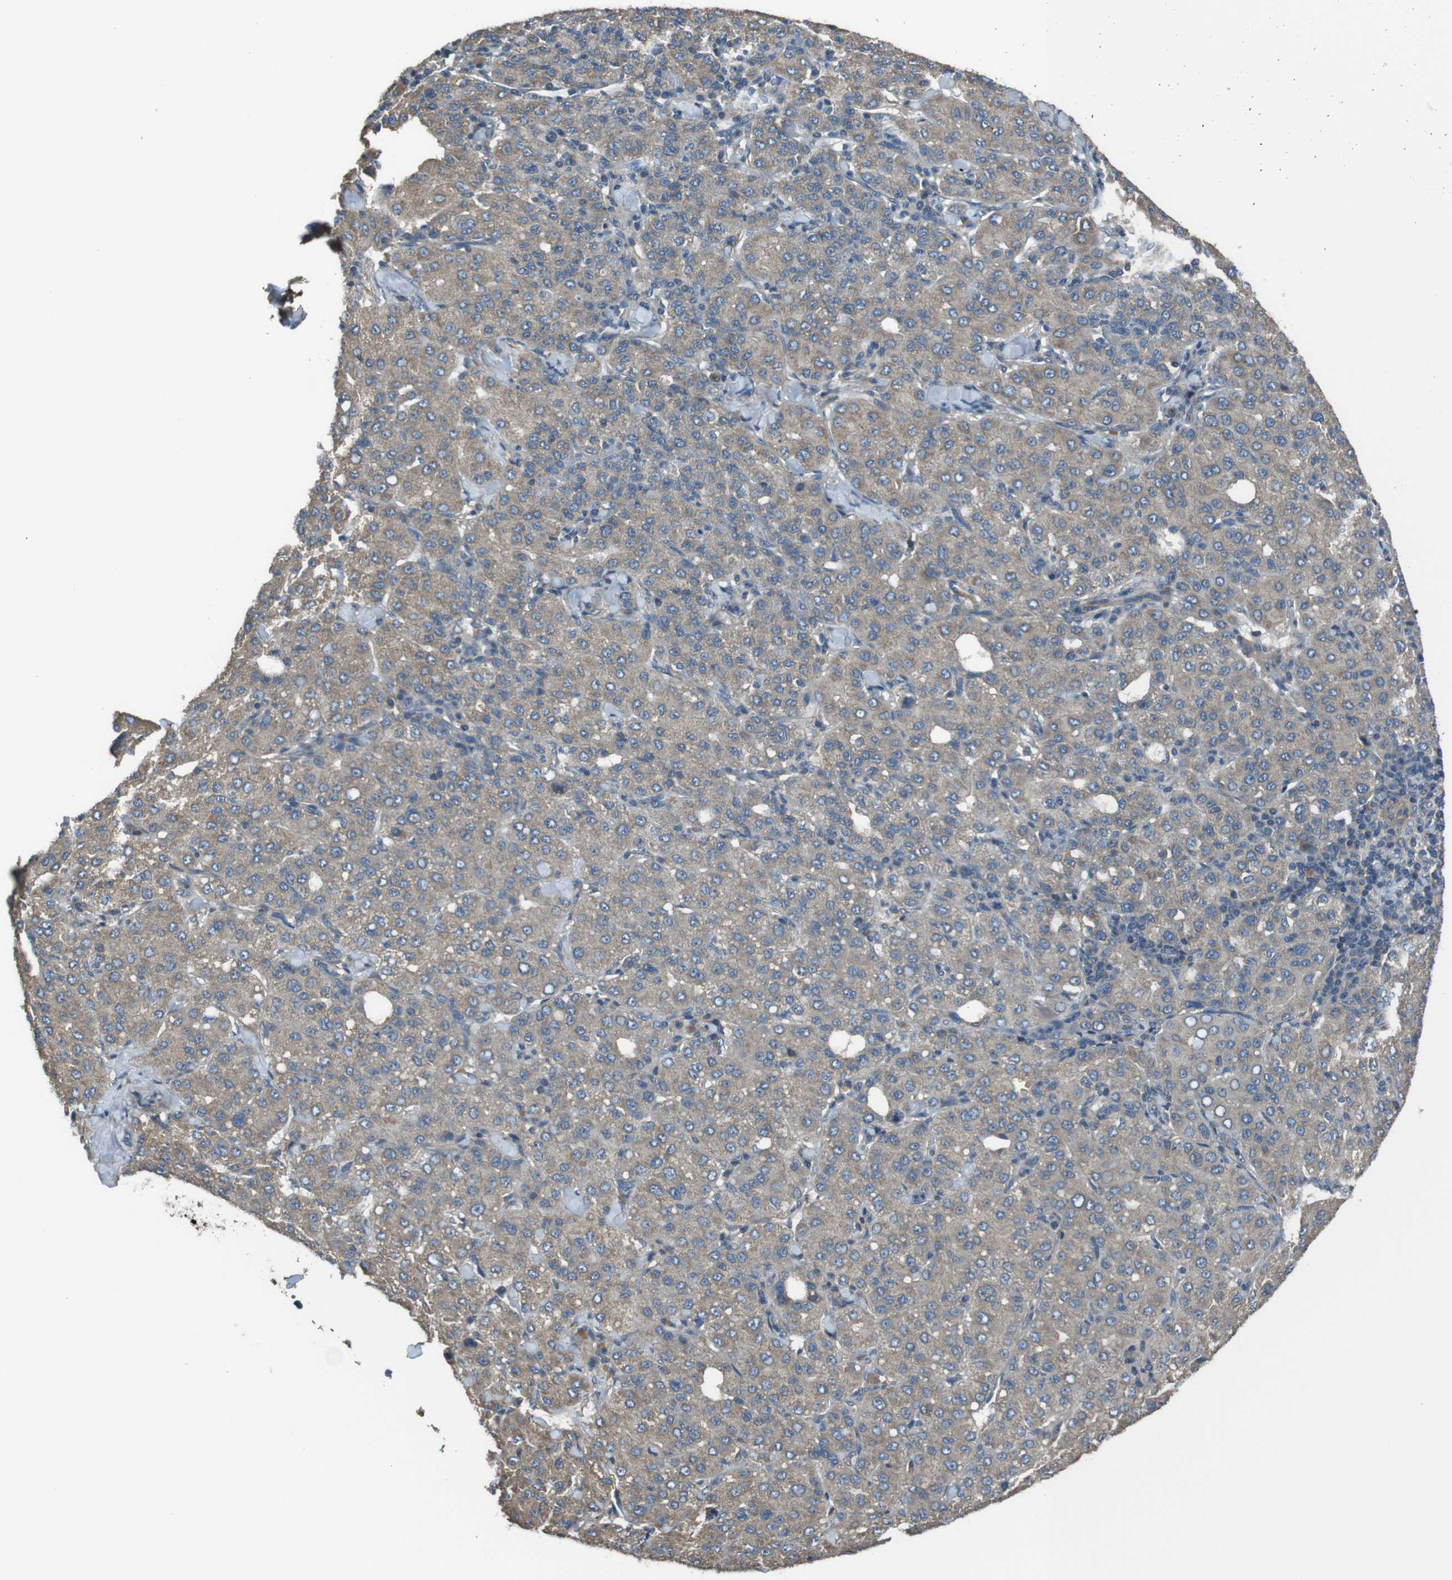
{"staining": {"intensity": "weak", "quantity": ">75%", "location": "cytoplasmic/membranous"}, "tissue": "liver cancer", "cell_type": "Tumor cells", "image_type": "cancer", "snomed": [{"axis": "morphology", "description": "Carcinoma, Hepatocellular, NOS"}, {"axis": "topography", "description": "Liver"}], "caption": "Tumor cells display weak cytoplasmic/membranous staining in about >75% of cells in liver hepatocellular carcinoma.", "gene": "FUT2", "patient": {"sex": "male", "age": 65}}